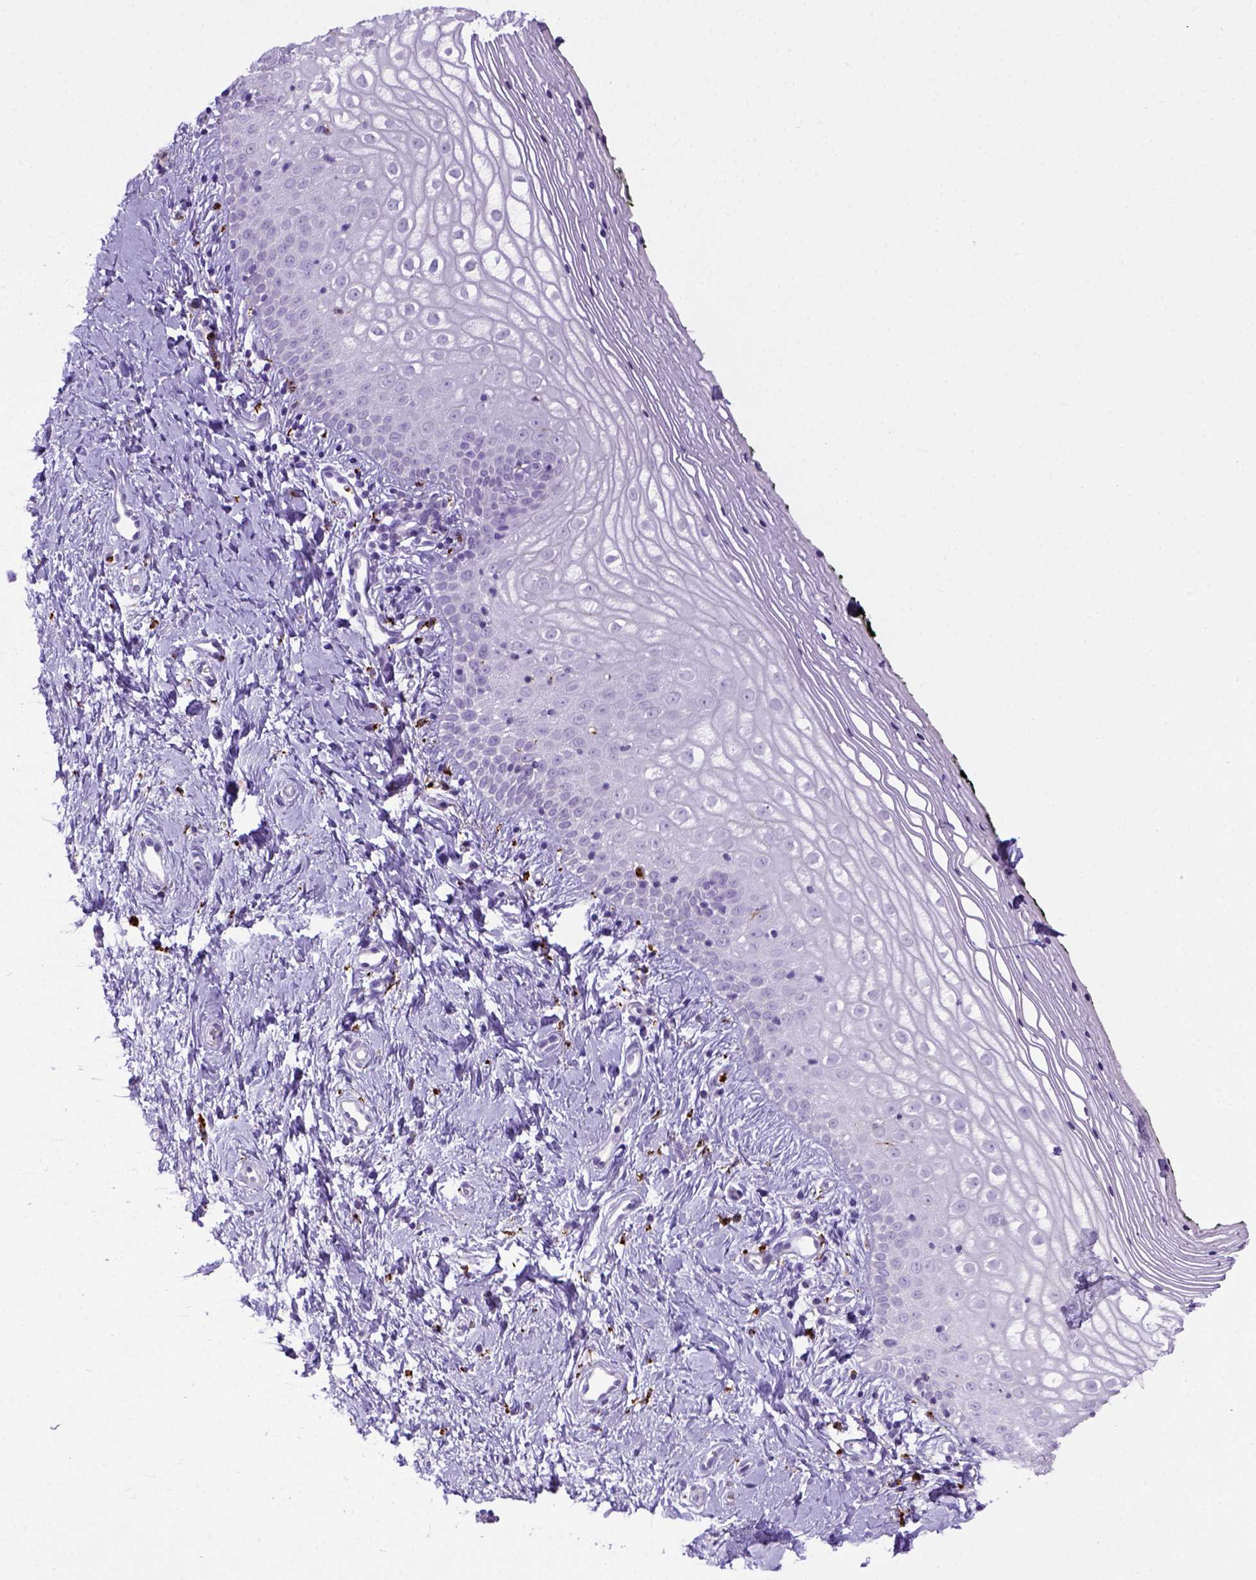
{"staining": {"intensity": "negative", "quantity": "none", "location": "none"}, "tissue": "vagina", "cell_type": "Squamous epithelial cells", "image_type": "normal", "snomed": [{"axis": "morphology", "description": "Normal tissue, NOS"}, {"axis": "topography", "description": "Vagina"}], "caption": "Squamous epithelial cells show no significant protein expression in unremarkable vagina. (Immunohistochemistry (ihc), brightfield microscopy, high magnification).", "gene": "CD68", "patient": {"sex": "female", "age": 47}}